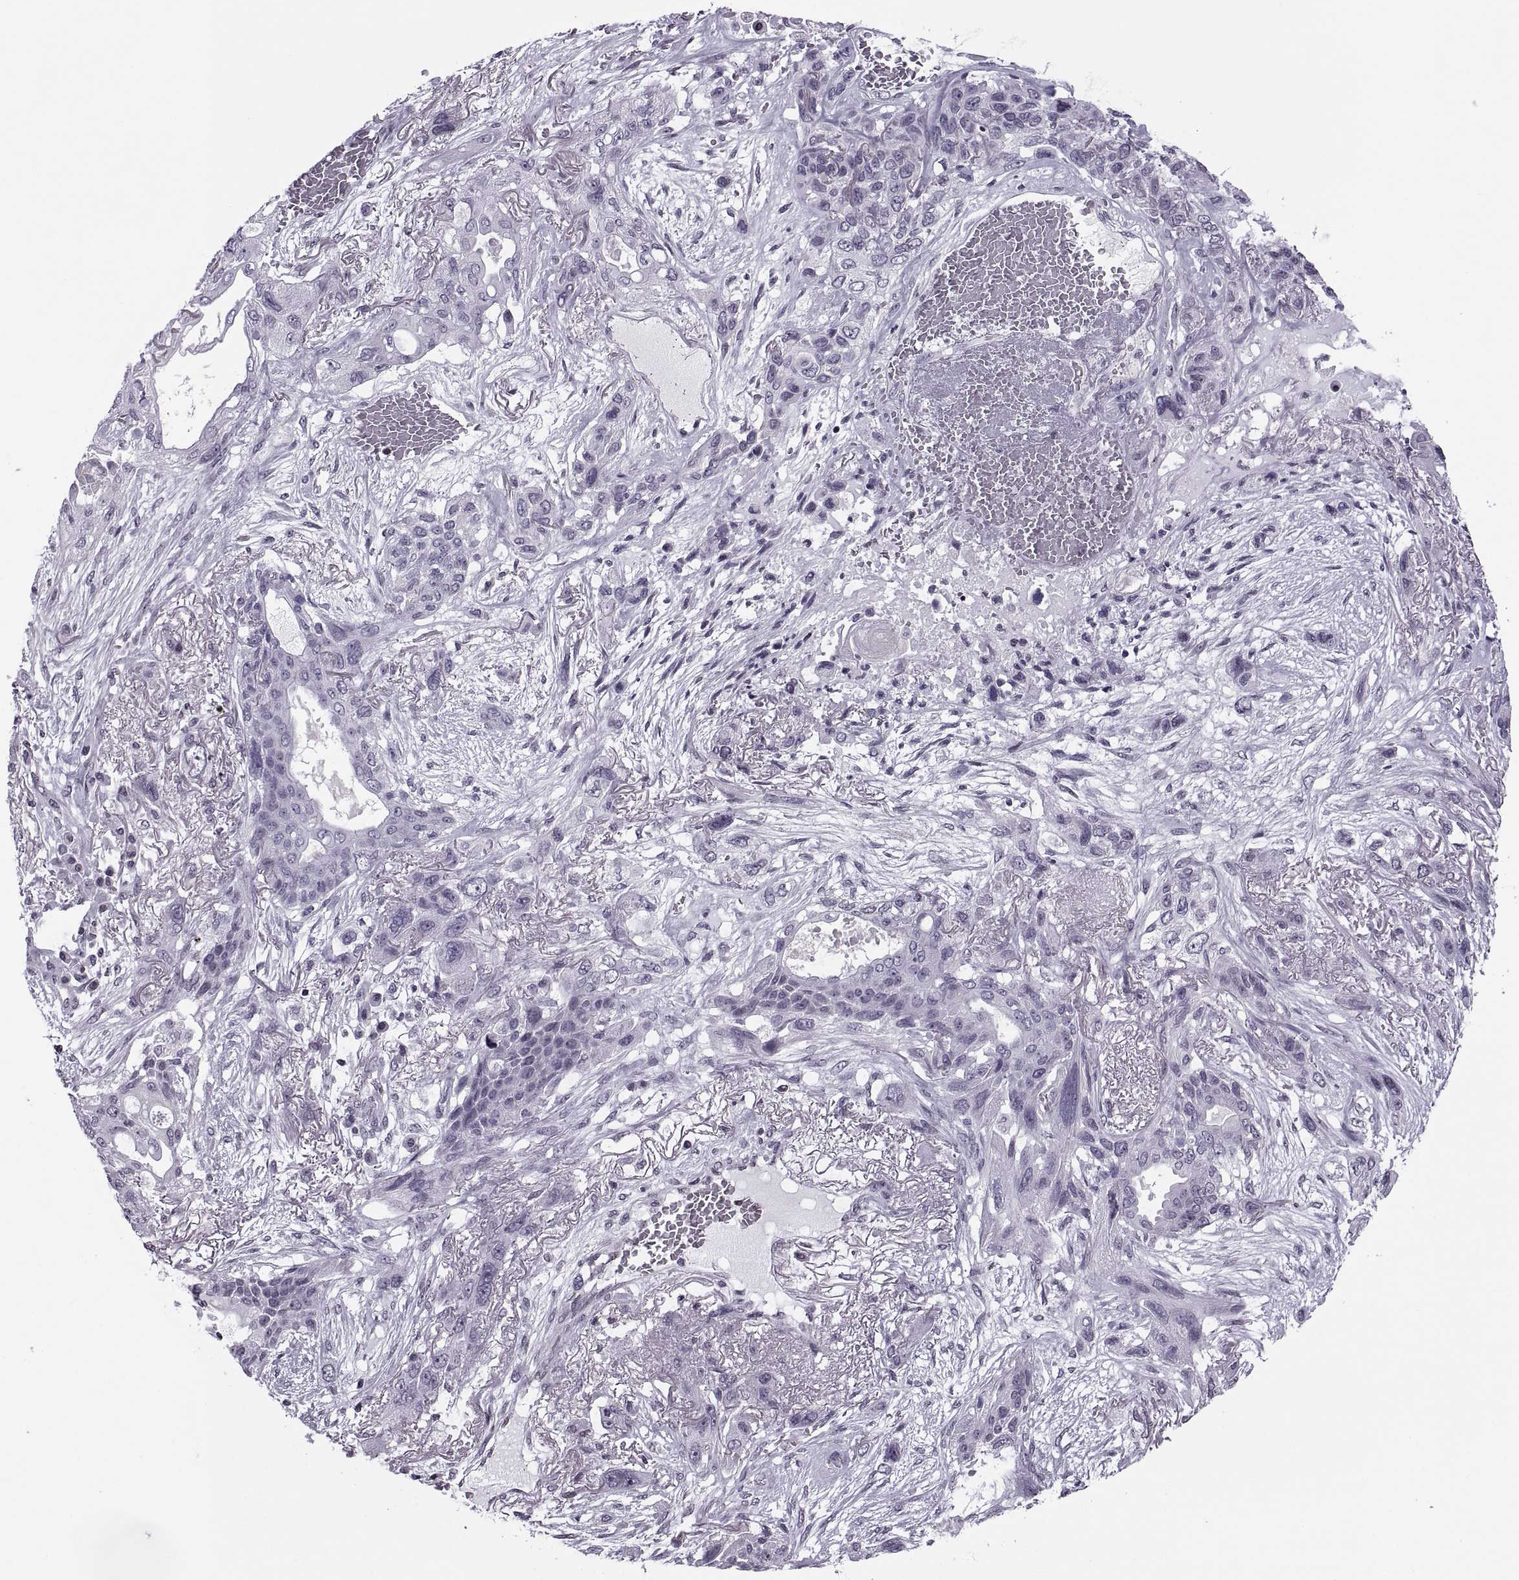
{"staining": {"intensity": "negative", "quantity": "none", "location": "none"}, "tissue": "lung cancer", "cell_type": "Tumor cells", "image_type": "cancer", "snomed": [{"axis": "morphology", "description": "Squamous cell carcinoma, NOS"}, {"axis": "topography", "description": "Lung"}], "caption": "A photomicrograph of human lung squamous cell carcinoma is negative for staining in tumor cells. Nuclei are stained in blue.", "gene": "H1-8", "patient": {"sex": "female", "age": 70}}